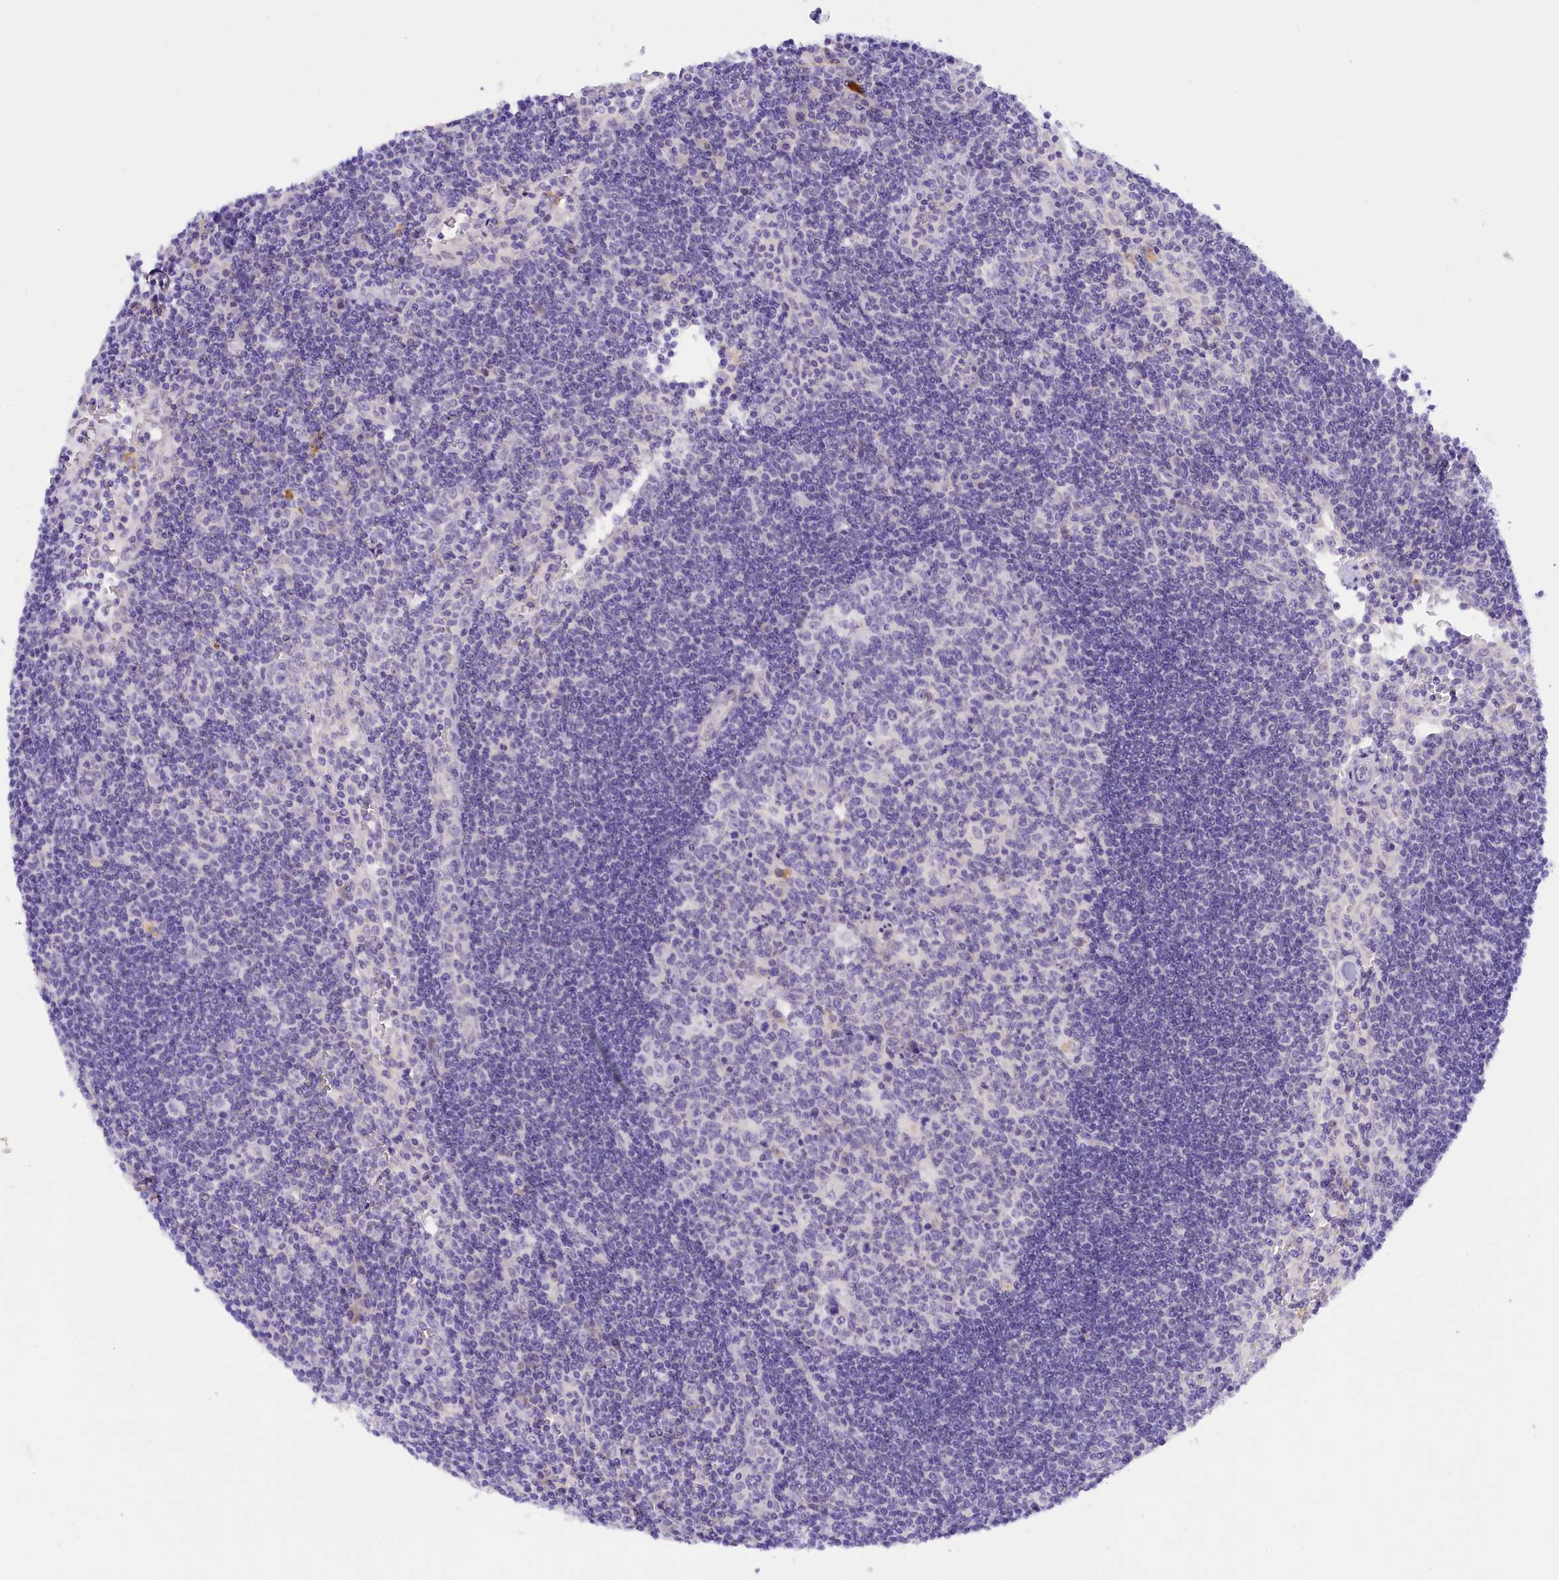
{"staining": {"intensity": "negative", "quantity": "none", "location": "none"}, "tissue": "lymph node", "cell_type": "Germinal center cells", "image_type": "normal", "snomed": [{"axis": "morphology", "description": "Normal tissue, NOS"}, {"axis": "topography", "description": "Lymph node"}], "caption": "Immunohistochemistry histopathology image of unremarkable human lymph node stained for a protein (brown), which demonstrates no staining in germinal center cells. (Immunohistochemistry, brightfield microscopy, high magnification).", "gene": "COL6A5", "patient": {"sex": "female", "age": 32}}